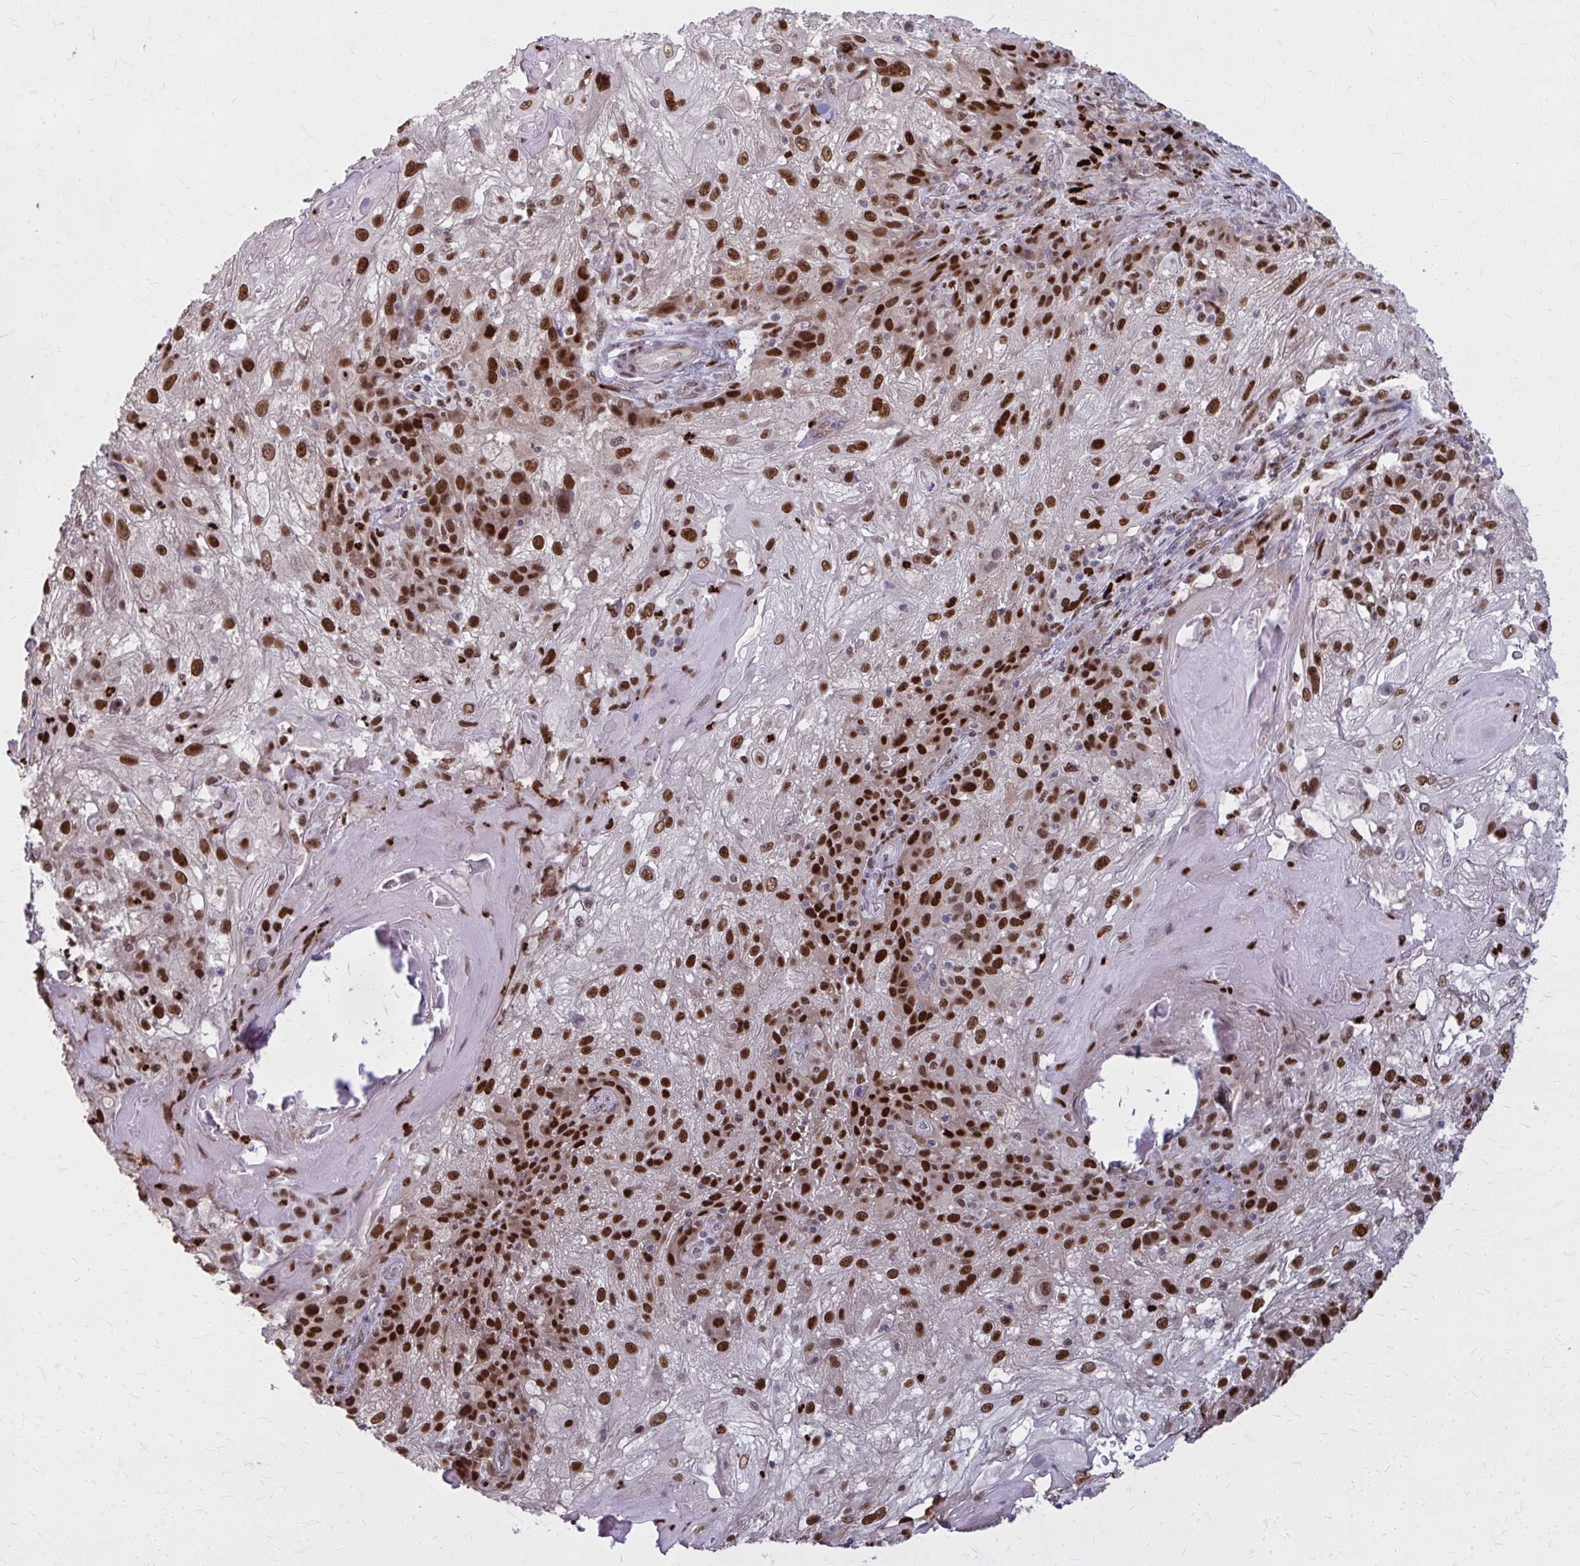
{"staining": {"intensity": "strong", "quantity": ">75%", "location": "nuclear"}, "tissue": "skin cancer", "cell_type": "Tumor cells", "image_type": "cancer", "snomed": [{"axis": "morphology", "description": "Normal tissue, NOS"}, {"axis": "morphology", "description": "Squamous cell carcinoma, NOS"}, {"axis": "topography", "description": "Skin"}], "caption": "An image showing strong nuclear positivity in approximately >75% of tumor cells in squamous cell carcinoma (skin), as visualized by brown immunohistochemical staining.", "gene": "ZNF559", "patient": {"sex": "female", "age": 83}}